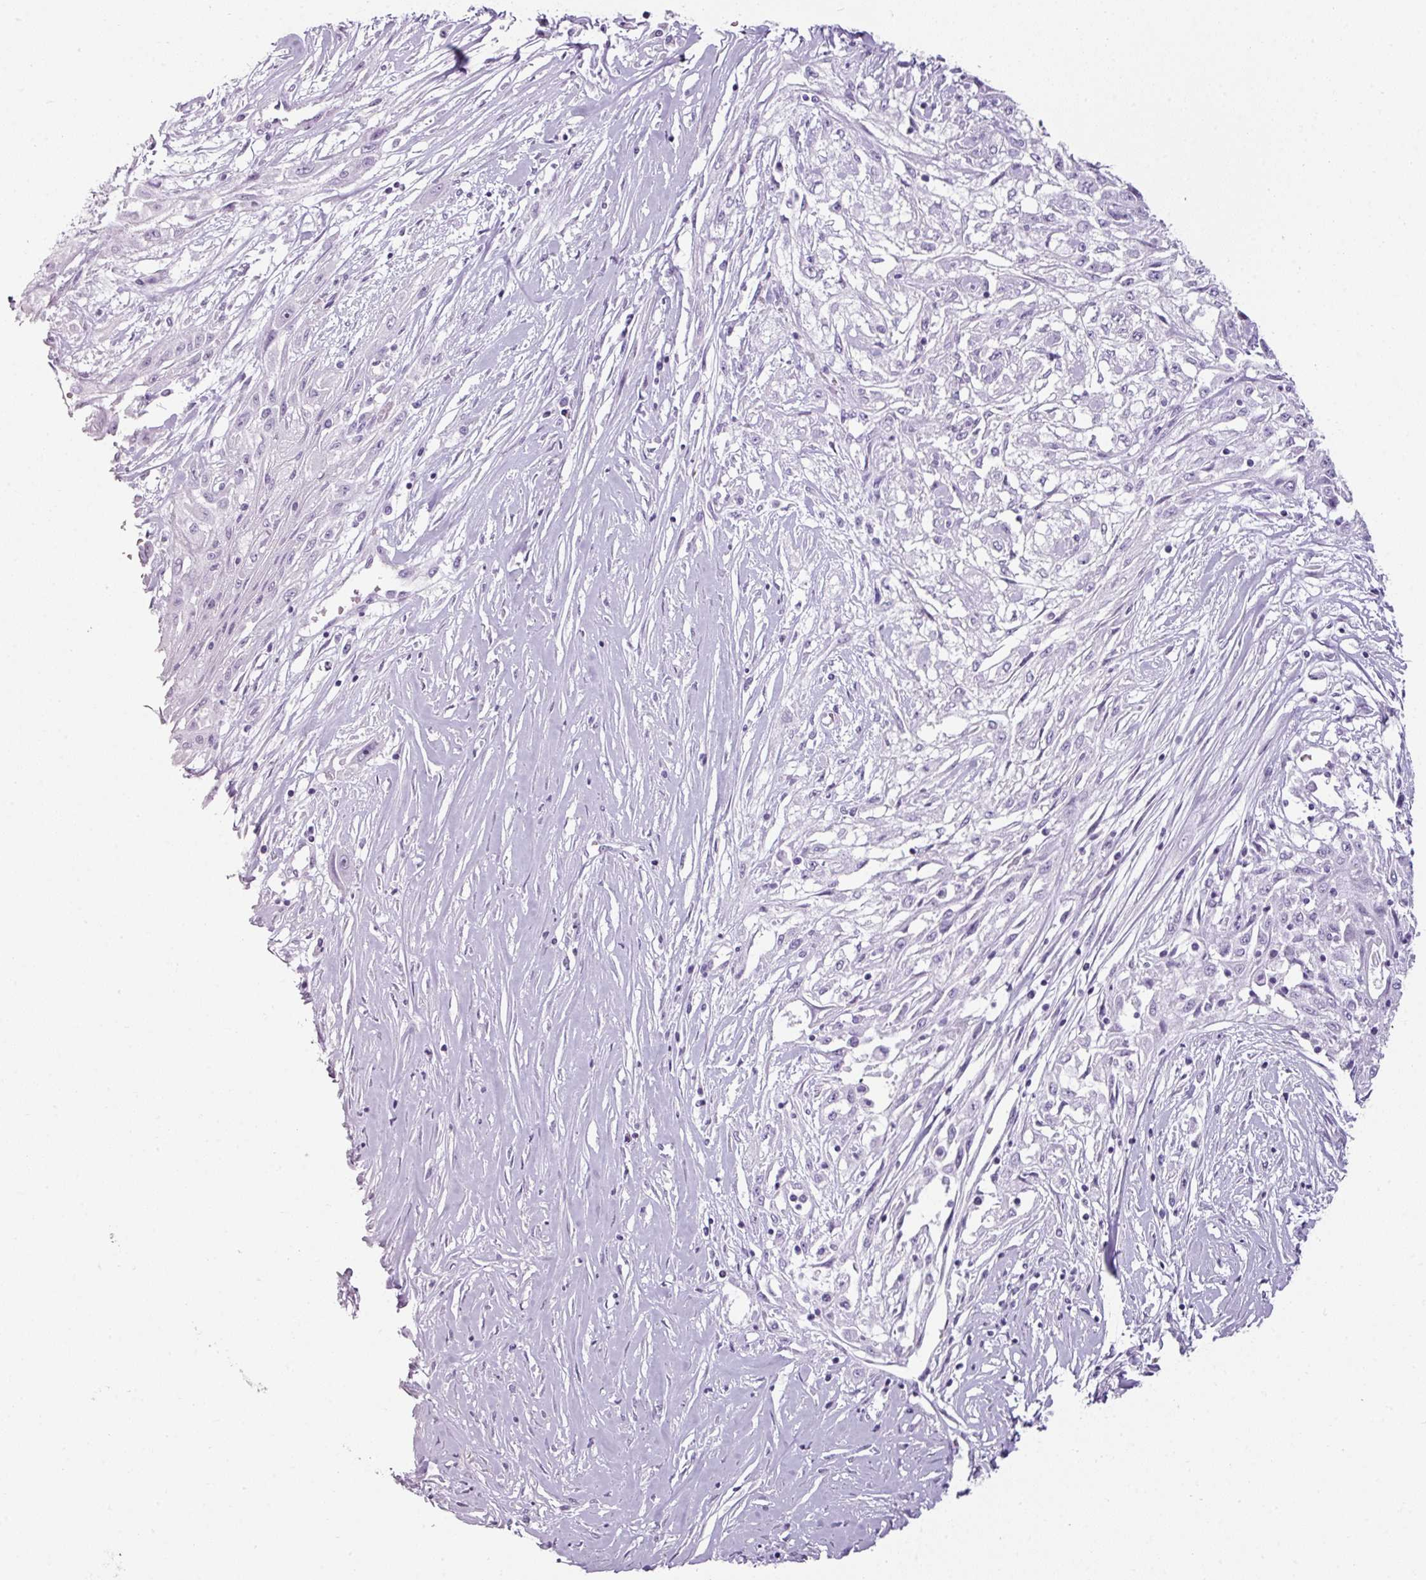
{"staining": {"intensity": "negative", "quantity": "none", "location": "none"}, "tissue": "skin cancer", "cell_type": "Tumor cells", "image_type": "cancer", "snomed": [{"axis": "morphology", "description": "Squamous cell carcinoma, NOS"}, {"axis": "morphology", "description": "Squamous cell carcinoma, metastatic, NOS"}, {"axis": "topography", "description": "Skin"}, {"axis": "topography", "description": "Lymph node"}], "caption": "Skin cancer stained for a protein using IHC exhibits no positivity tumor cells.", "gene": "SCT", "patient": {"sex": "male", "age": 75}}